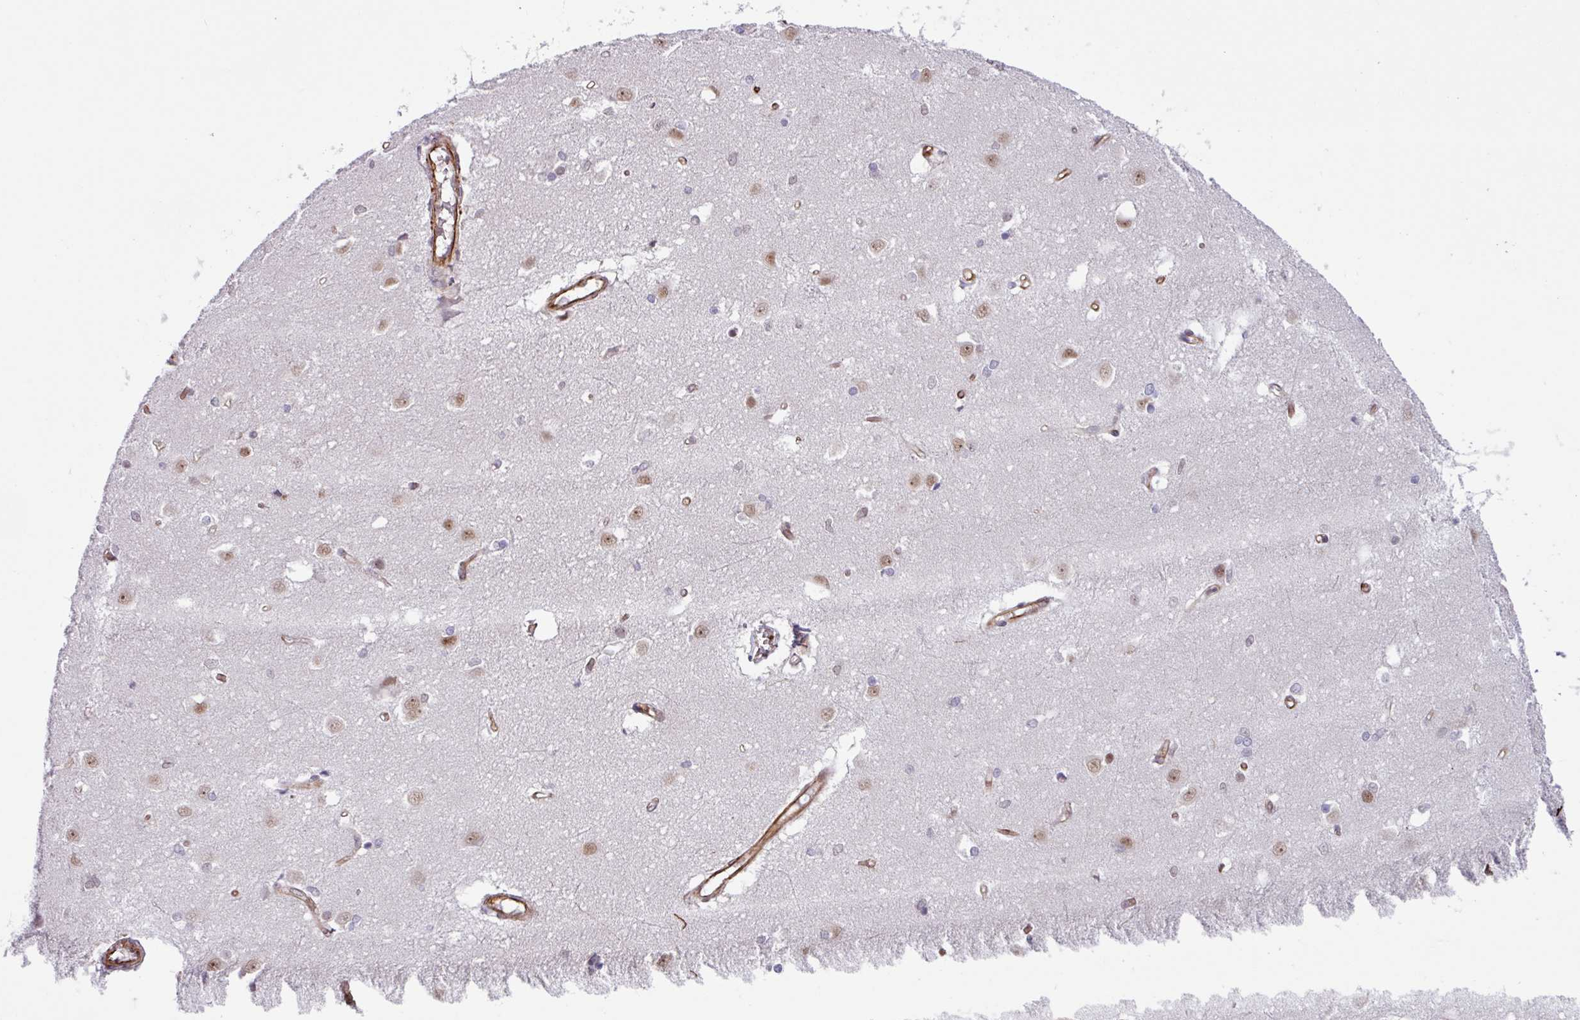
{"staining": {"intensity": "weak", "quantity": "<25%", "location": "nuclear"}, "tissue": "caudate", "cell_type": "Glial cells", "image_type": "normal", "snomed": [{"axis": "morphology", "description": "Normal tissue, NOS"}, {"axis": "topography", "description": "Lateral ventricle wall"}], "caption": "This is an IHC micrograph of unremarkable caudate. There is no staining in glial cells.", "gene": "CHD3", "patient": {"sex": "male", "age": 37}}